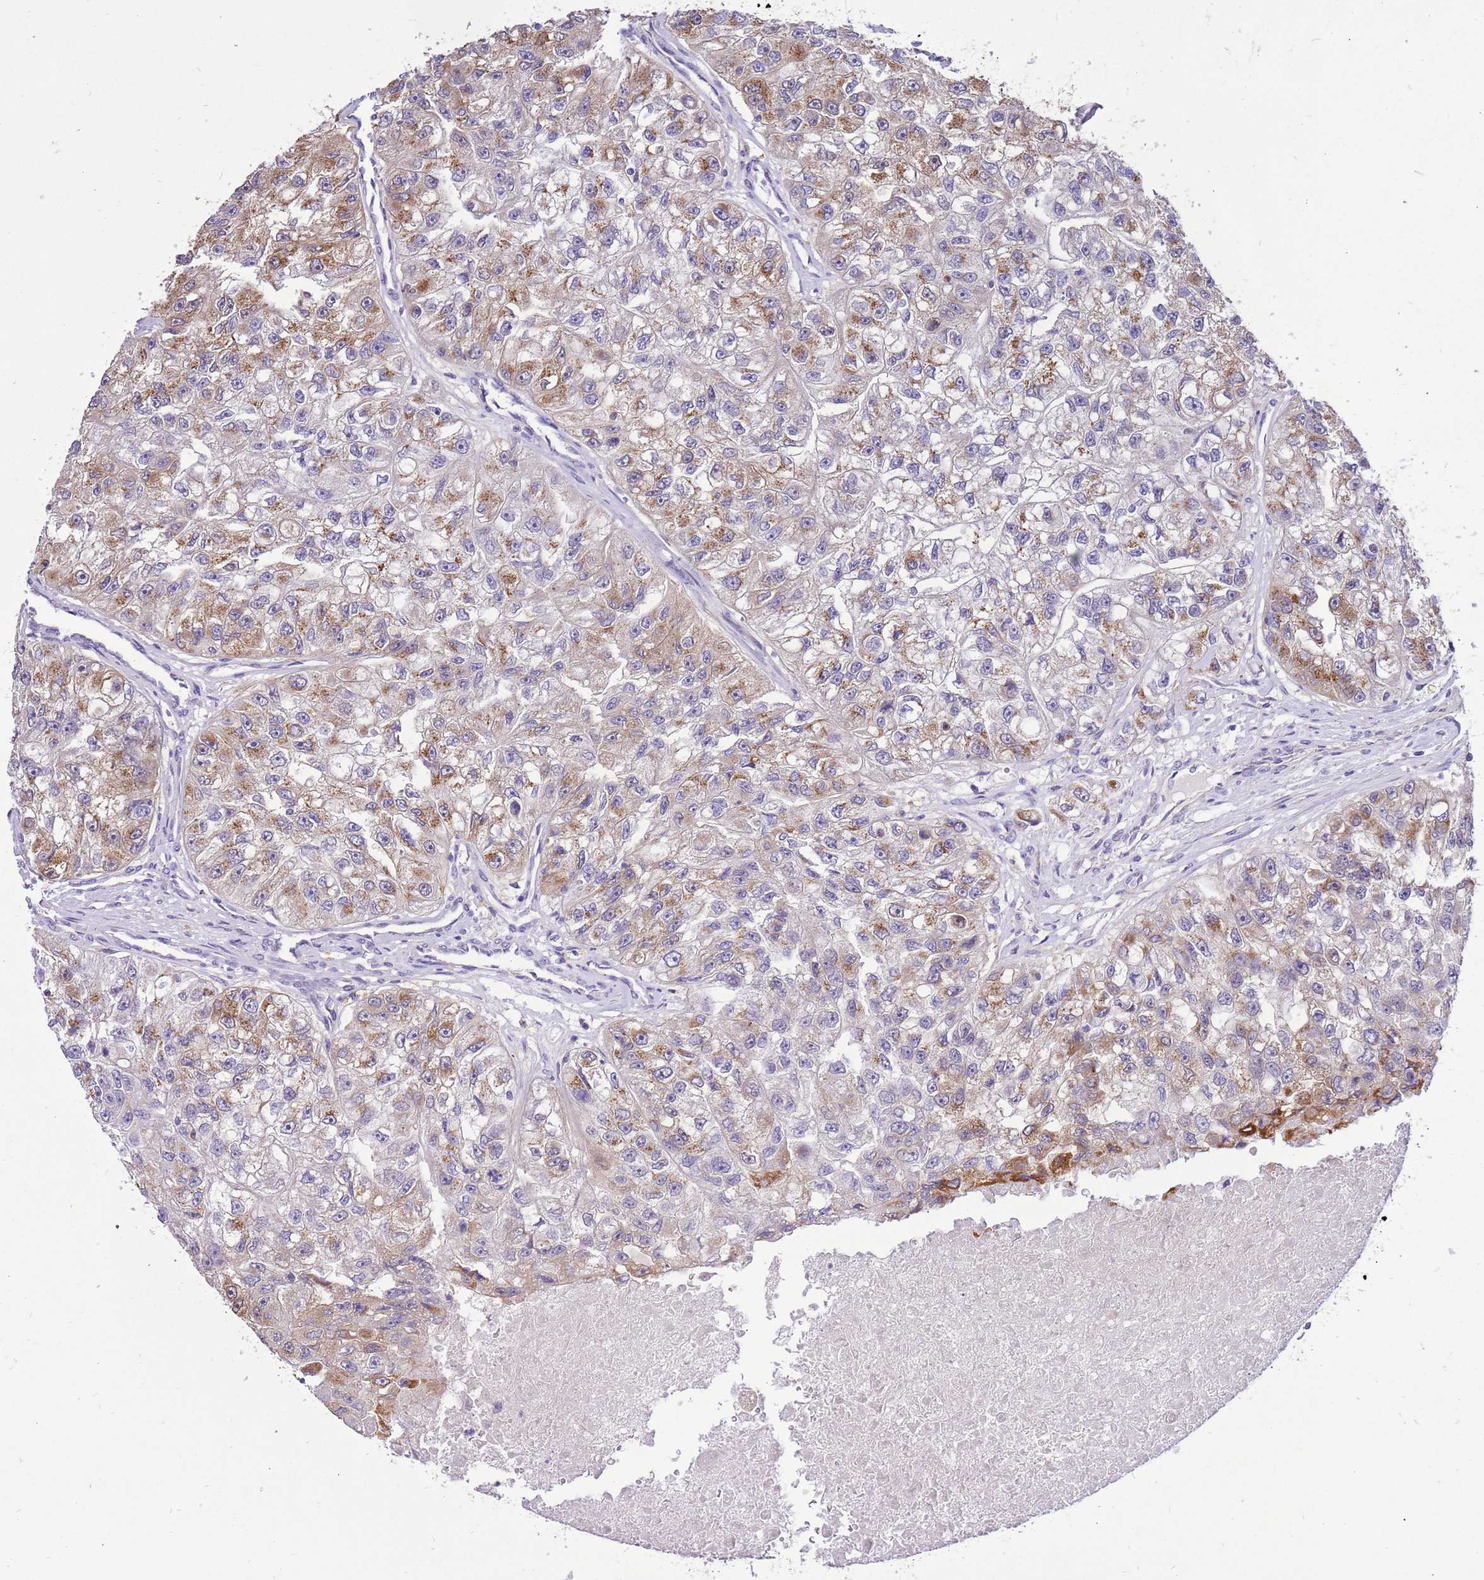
{"staining": {"intensity": "moderate", "quantity": "25%-75%", "location": "cytoplasmic/membranous"}, "tissue": "renal cancer", "cell_type": "Tumor cells", "image_type": "cancer", "snomed": [{"axis": "morphology", "description": "Adenocarcinoma, NOS"}, {"axis": "topography", "description": "Kidney"}], "caption": "Immunohistochemistry (IHC) histopathology image of human renal cancer (adenocarcinoma) stained for a protein (brown), which shows medium levels of moderate cytoplasmic/membranous staining in about 25%-75% of tumor cells.", "gene": "COX17", "patient": {"sex": "male", "age": 63}}